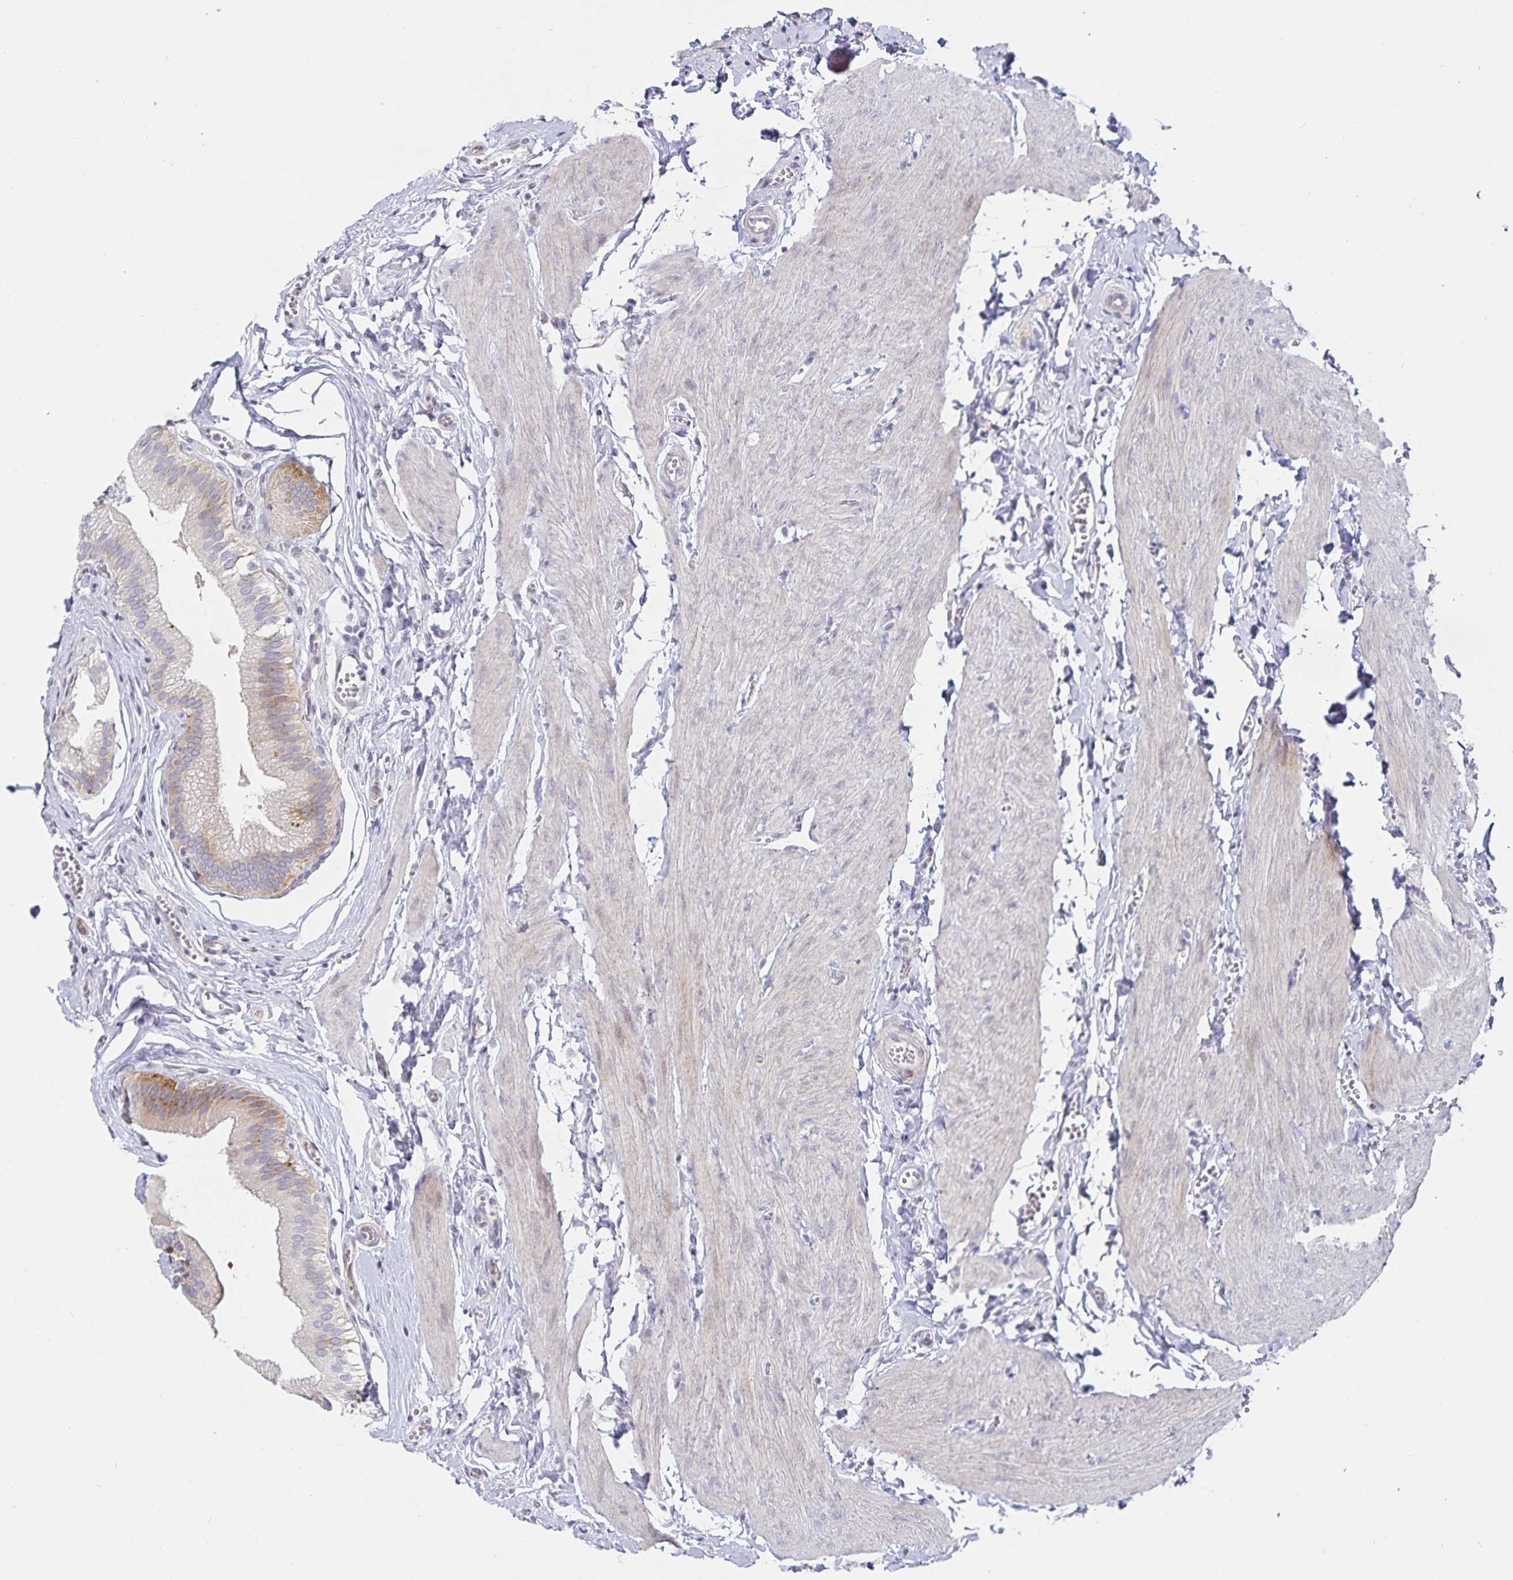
{"staining": {"intensity": "moderate", "quantity": "<25%", "location": "cytoplasmic/membranous"}, "tissue": "gallbladder", "cell_type": "Glandular cells", "image_type": "normal", "snomed": [{"axis": "morphology", "description": "Normal tissue, NOS"}, {"axis": "topography", "description": "Gallbladder"}, {"axis": "topography", "description": "Peripheral nerve tissue"}], "caption": "Immunohistochemical staining of benign gallbladder demonstrates moderate cytoplasmic/membranous protein expression in about <25% of glandular cells. Ihc stains the protein in brown and the nuclei are stained blue.", "gene": "S100G", "patient": {"sex": "male", "age": 17}}